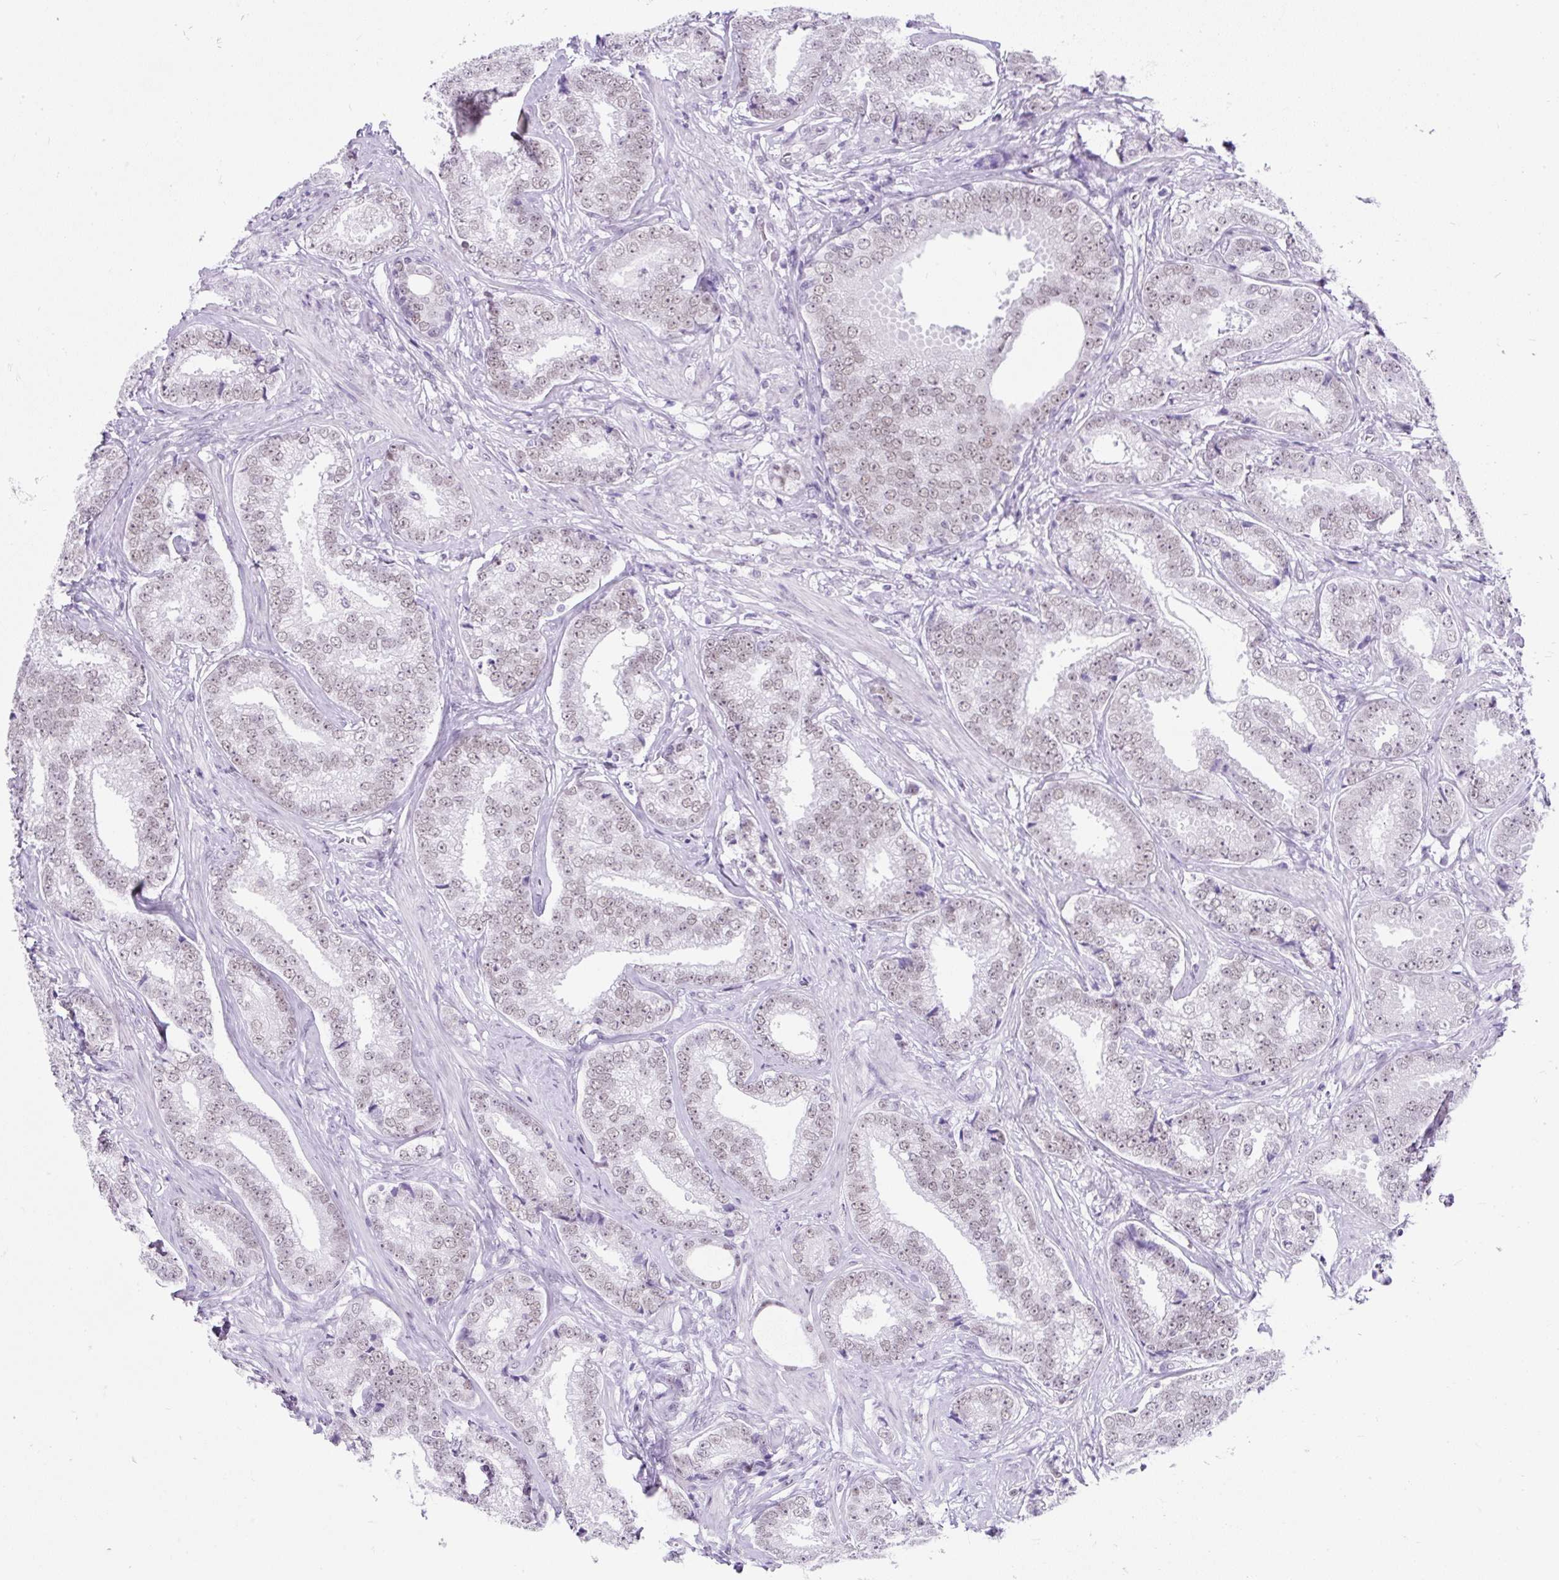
{"staining": {"intensity": "weak", "quantity": "25%-75%", "location": "nuclear"}, "tissue": "prostate cancer", "cell_type": "Tumor cells", "image_type": "cancer", "snomed": [{"axis": "morphology", "description": "Adenocarcinoma, Low grade"}, {"axis": "topography", "description": "Prostate"}], "caption": "An immunohistochemistry histopathology image of tumor tissue is shown. Protein staining in brown shows weak nuclear positivity in prostate cancer within tumor cells.", "gene": "PLCXD2", "patient": {"sex": "male", "age": 63}}